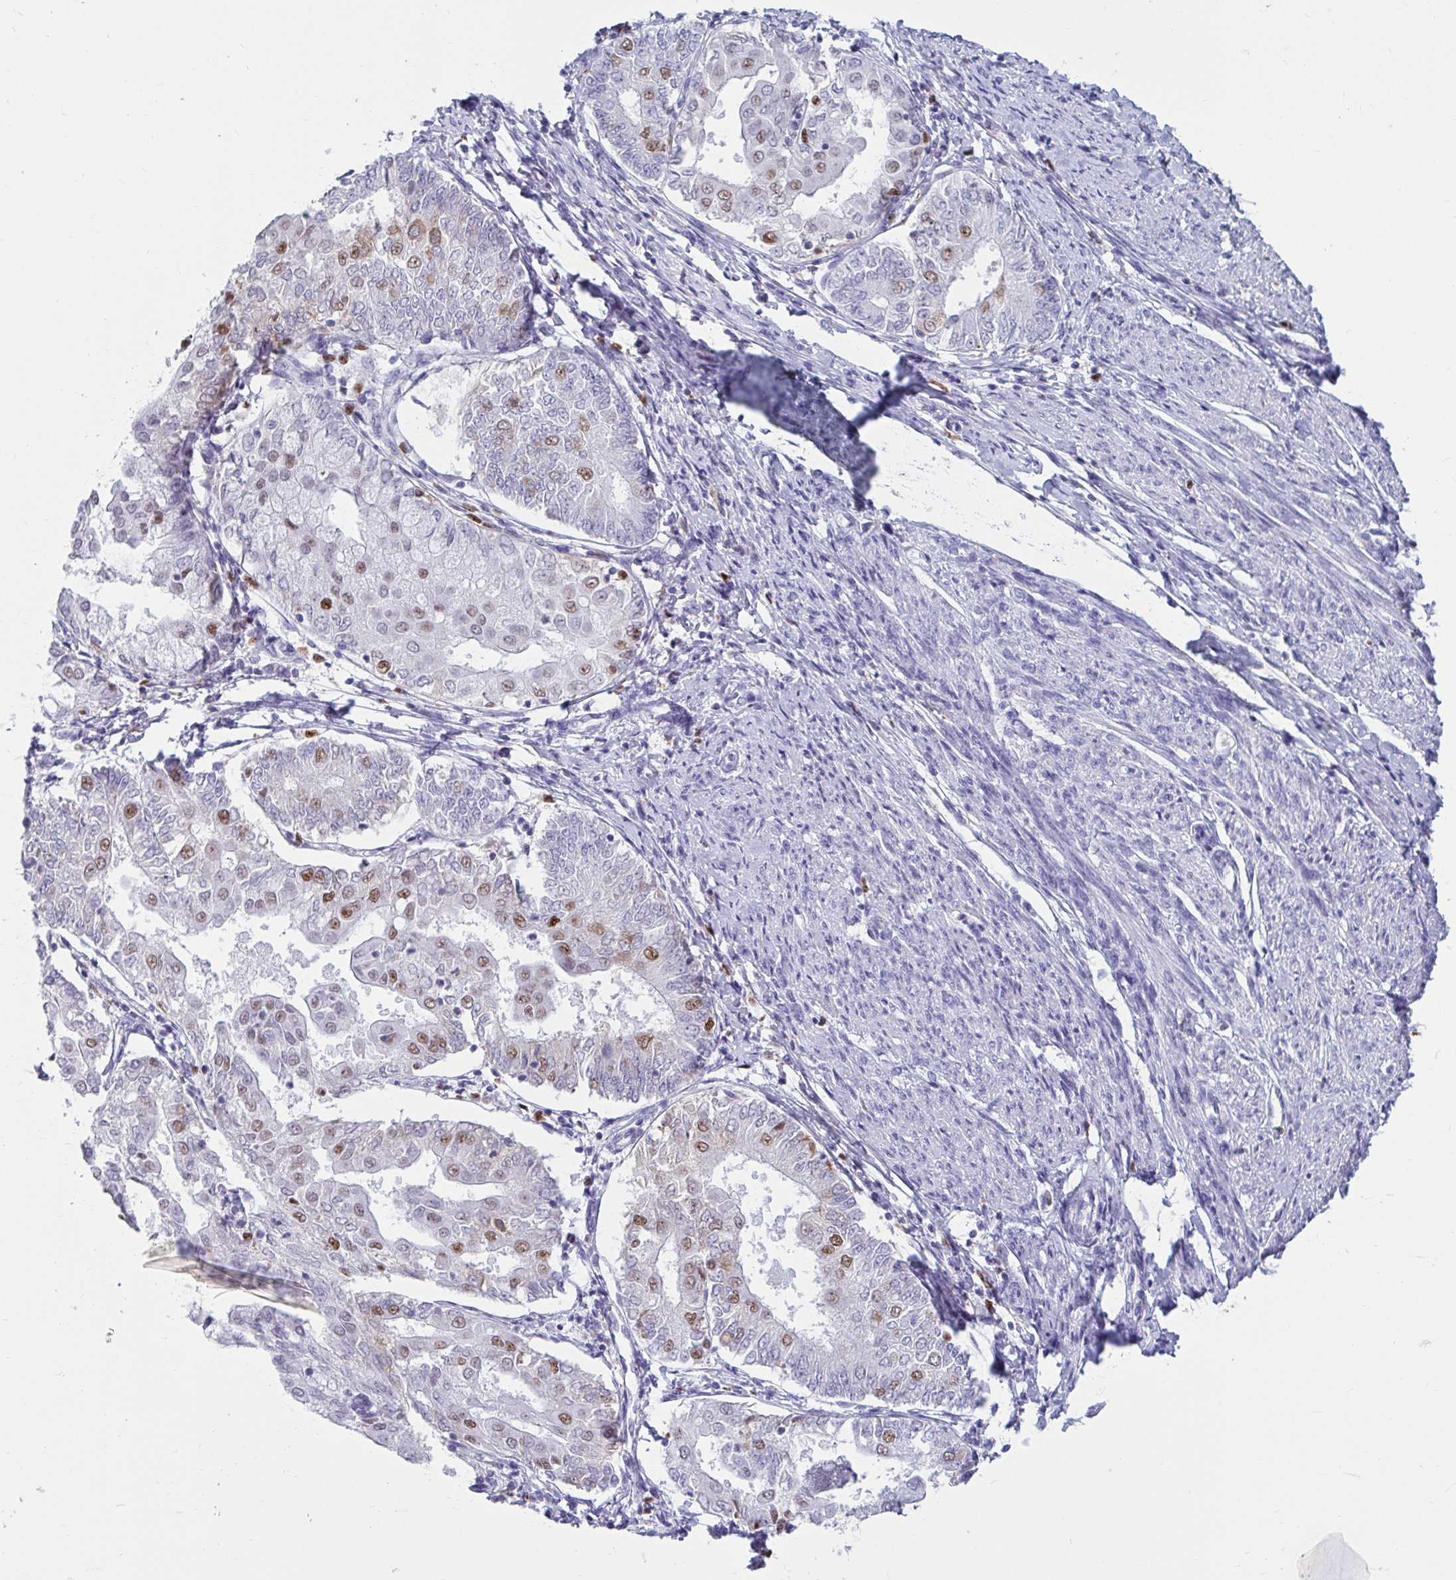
{"staining": {"intensity": "moderate", "quantity": "<25%", "location": "nuclear"}, "tissue": "endometrial cancer", "cell_type": "Tumor cells", "image_type": "cancer", "snomed": [{"axis": "morphology", "description": "Adenocarcinoma, NOS"}, {"axis": "topography", "description": "Endometrium"}], "caption": "This is an image of IHC staining of endometrial cancer (adenocarcinoma), which shows moderate expression in the nuclear of tumor cells.", "gene": "ZNF586", "patient": {"sex": "female", "age": 68}}